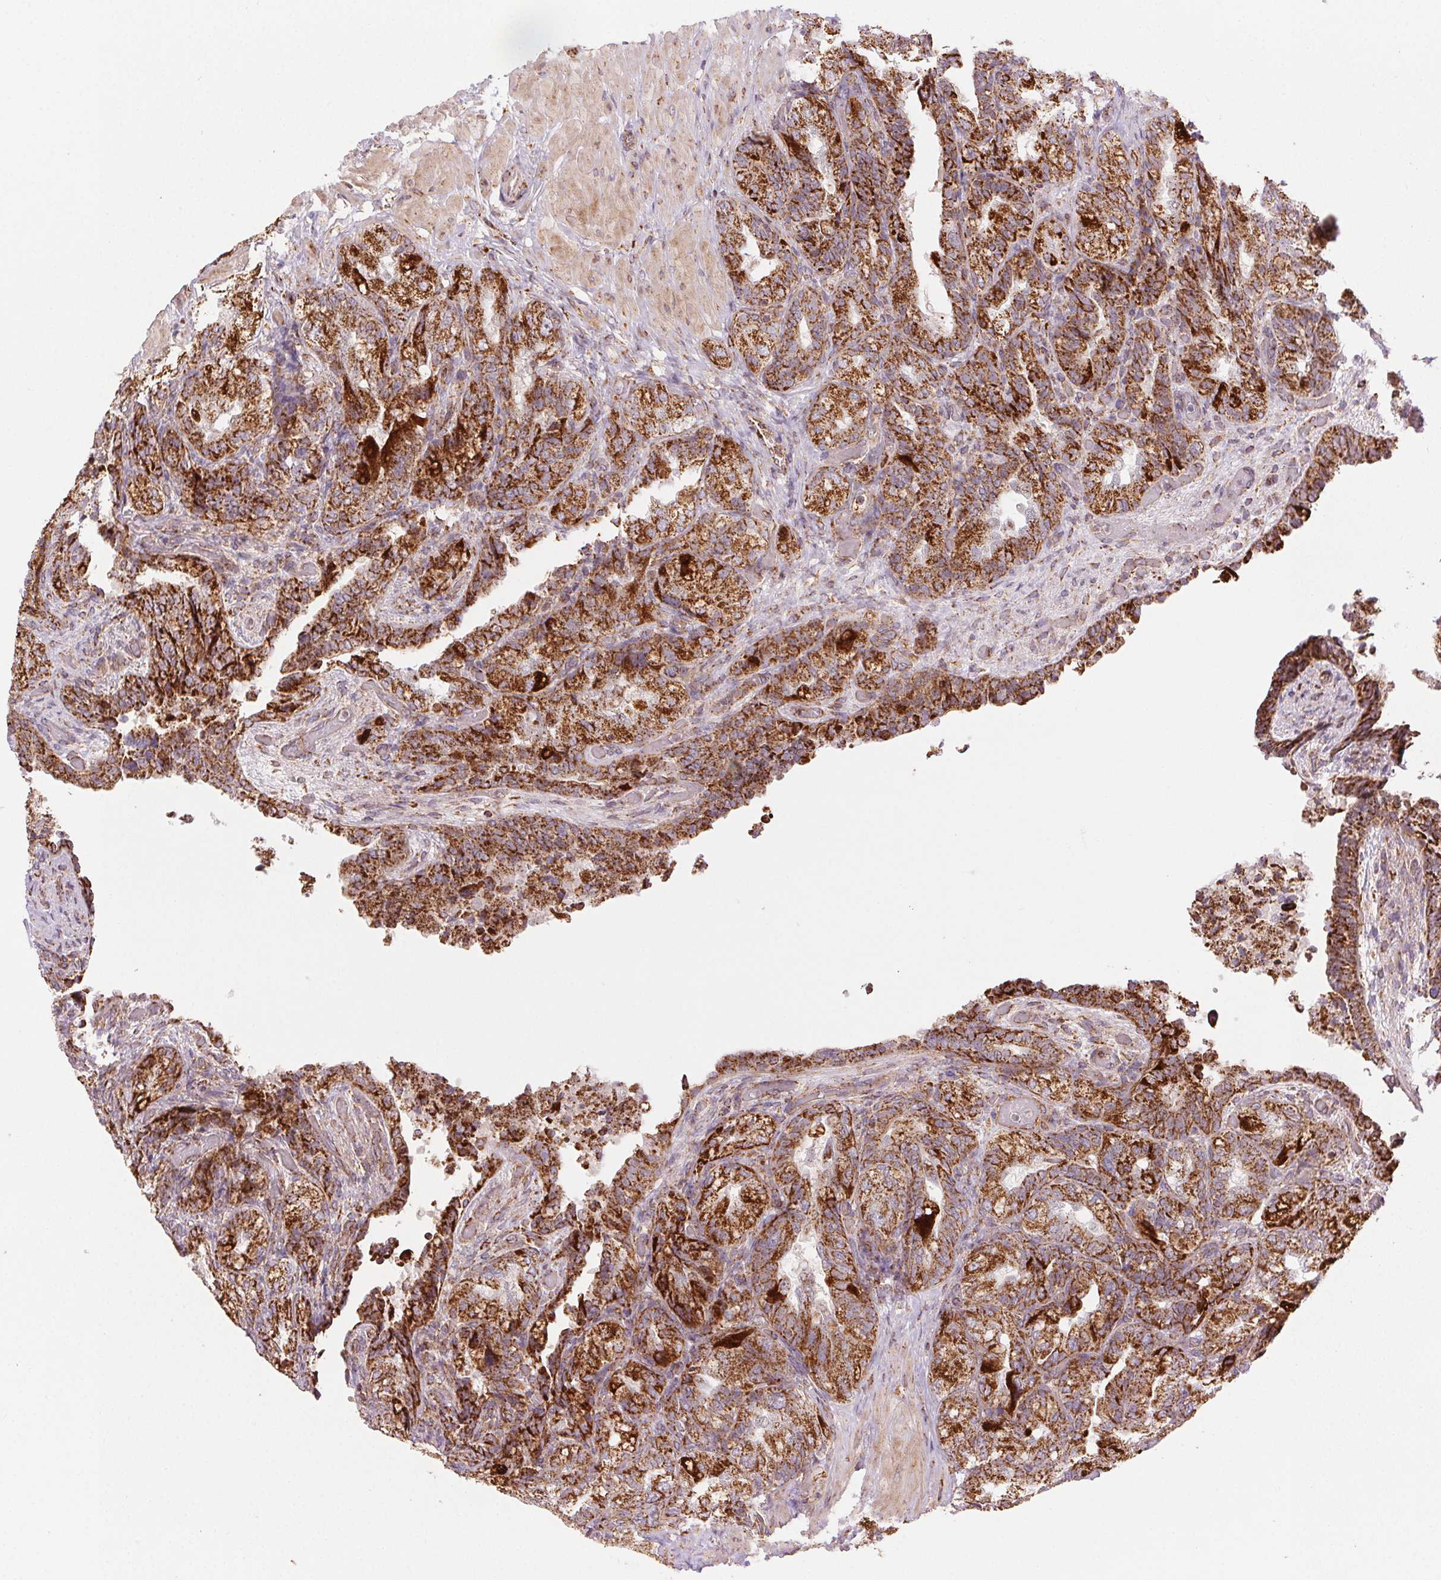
{"staining": {"intensity": "strong", "quantity": ">75%", "location": "cytoplasmic/membranous"}, "tissue": "seminal vesicle", "cell_type": "Glandular cells", "image_type": "normal", "snomed": [{"axis": "morphology", "description": "Normal tissue, NOS"}, {"axis": "topography", "description": "Seminal veicle"}], "caption": "Immunohistochemical staining of normal seminal vesicle displays >75% levels of strong cytoplasmic/membranous protein staining in about >75% of glandular cells.", "gene": "CLPB", "patient": {"sex": "male", "age": 57}}